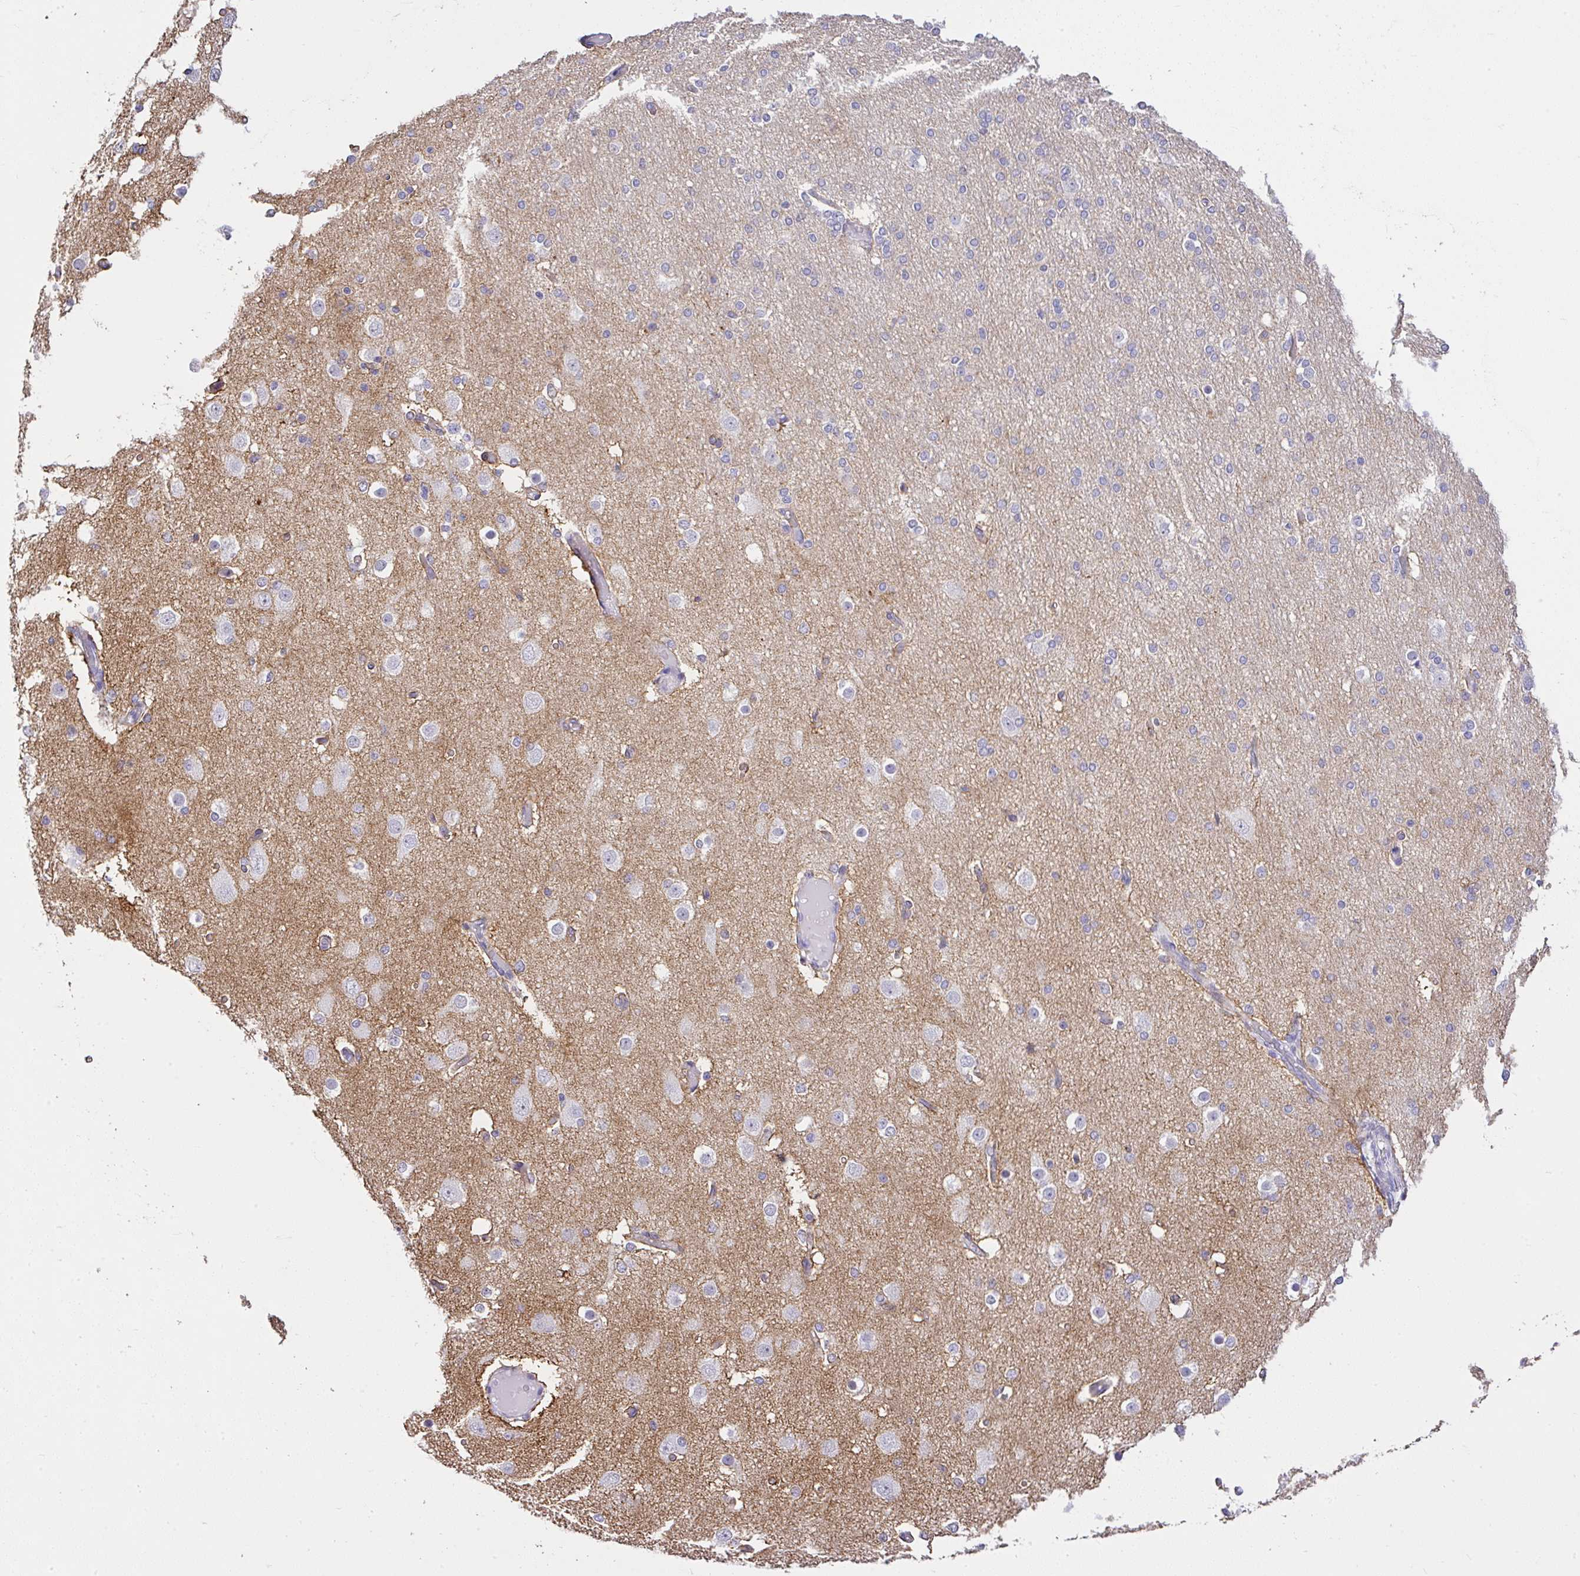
{"staining": {"intensity": "negative", "quantity": "none", "location": "none"}, "tissue": "cerebral cortex", "cell_type": "Endothelial cells", "image_type": "normal", "snomed": [{"axis": "morphology", "description": "Normal tissue, NOS"}, {"axis": "morphology", "description": "Inflammation, NOS"}, {"axis": "topography", "description": "Cerebral cortex"}], "caption": "DAB immunohistochemical staining of unremarkable cerebral cortex displays no significant positivity in endothelial cells. (Immunohistochemistry (ihc), brightfield microscopy, high magnification).", "gene": "CTU1", "patient": {"sex": "male", "age": 6}}